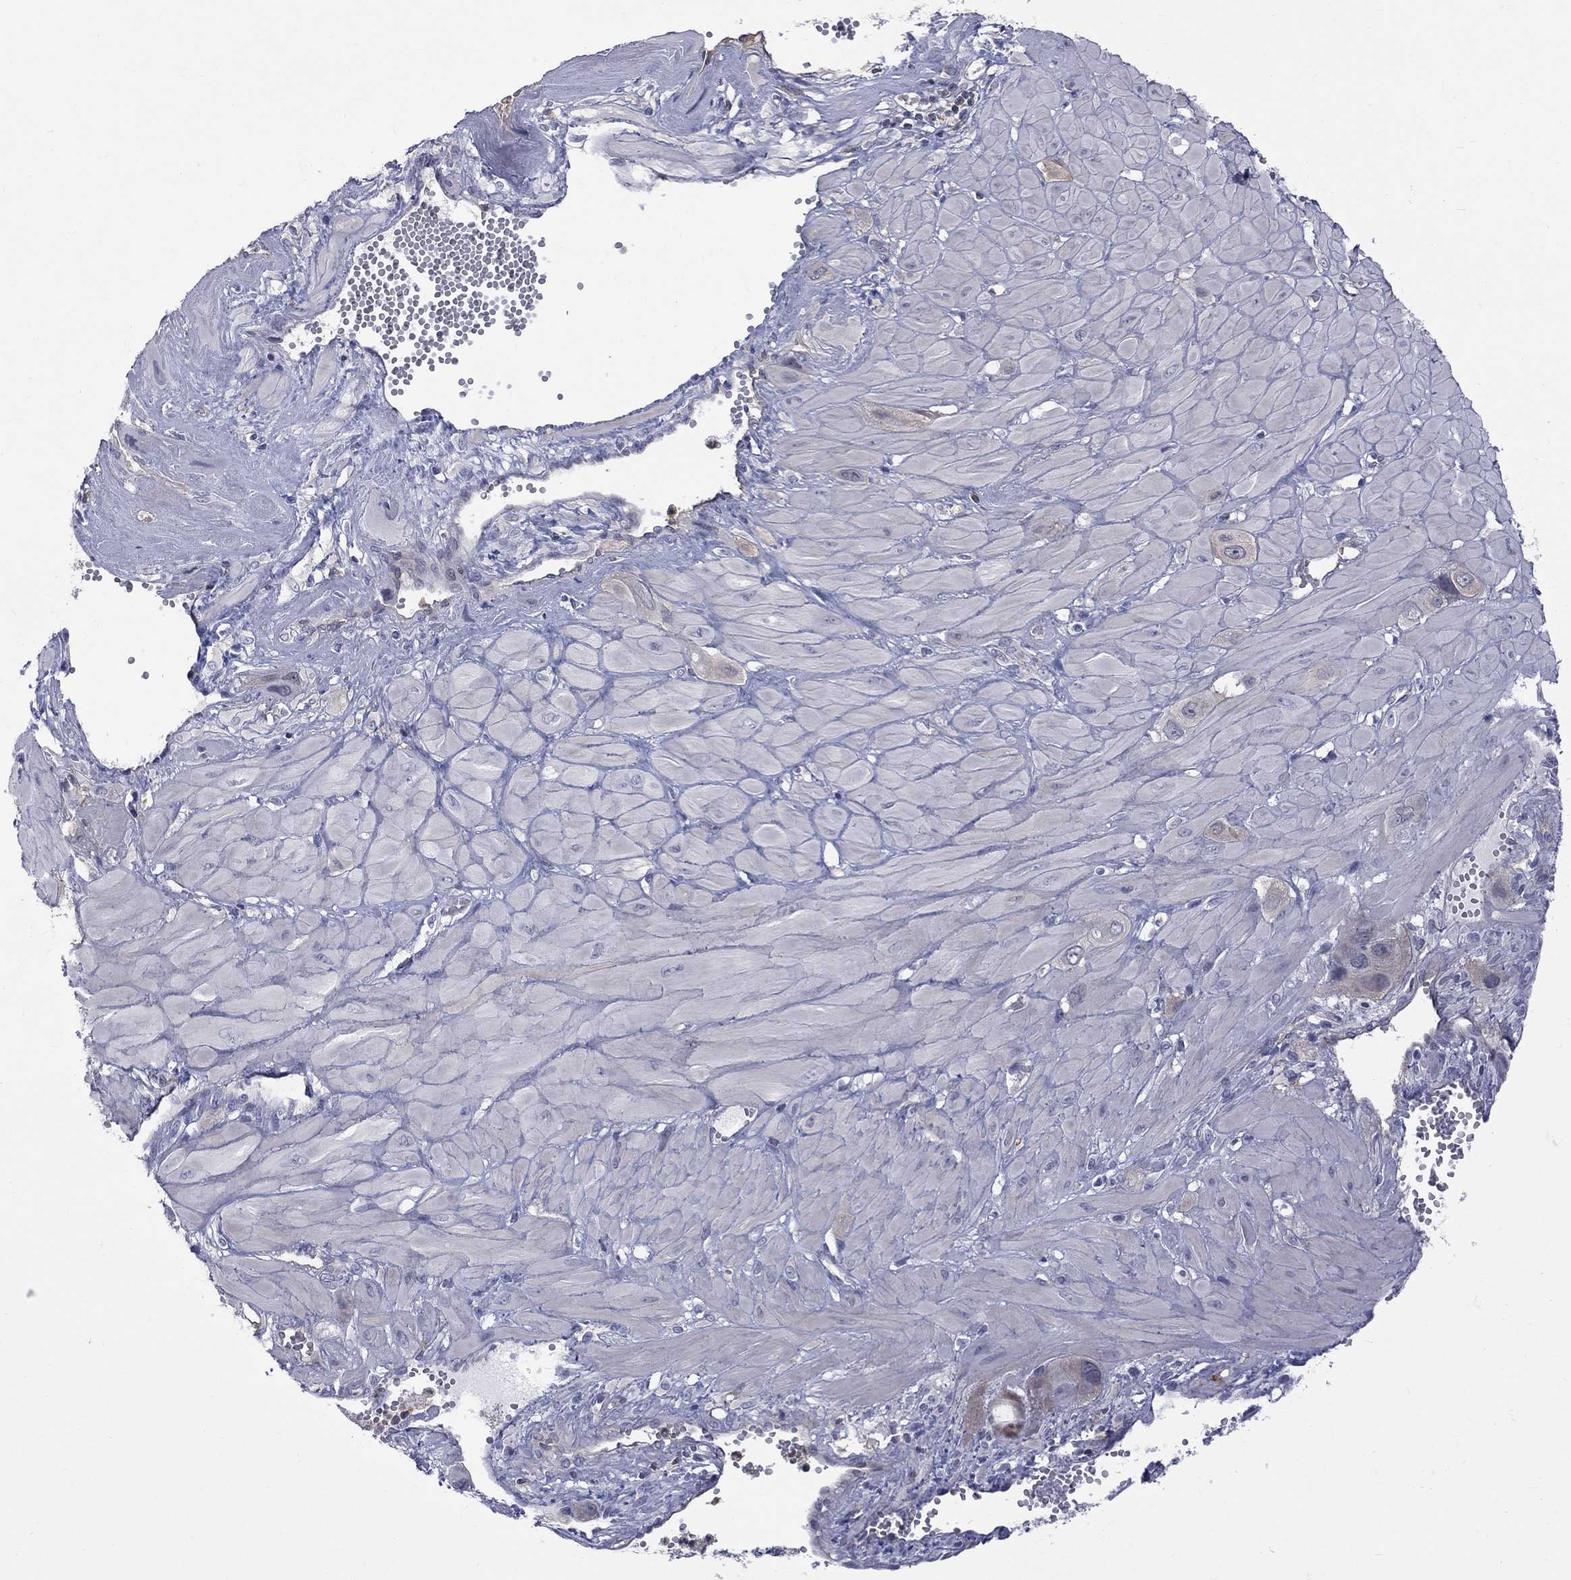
{"staining": {"intensity": "negative", "quantity": "none", "location": "none"}, "tissue": "cervical cancer", "cell_type": "Tumor cells", "image_type": "cancer", "snomed": [{"axis": "morphology", "description": "Squamous cell carcinoma, NOS"}, {"axis": "topography", "description": "Cervix"}], "caption": "This is an immunohistochemistry image of human cervical squamous cell carcinoma. There is no positivity in tumor cells.", "gene": "HKDC1", "patient": {"sex": "female", "age": 34}}